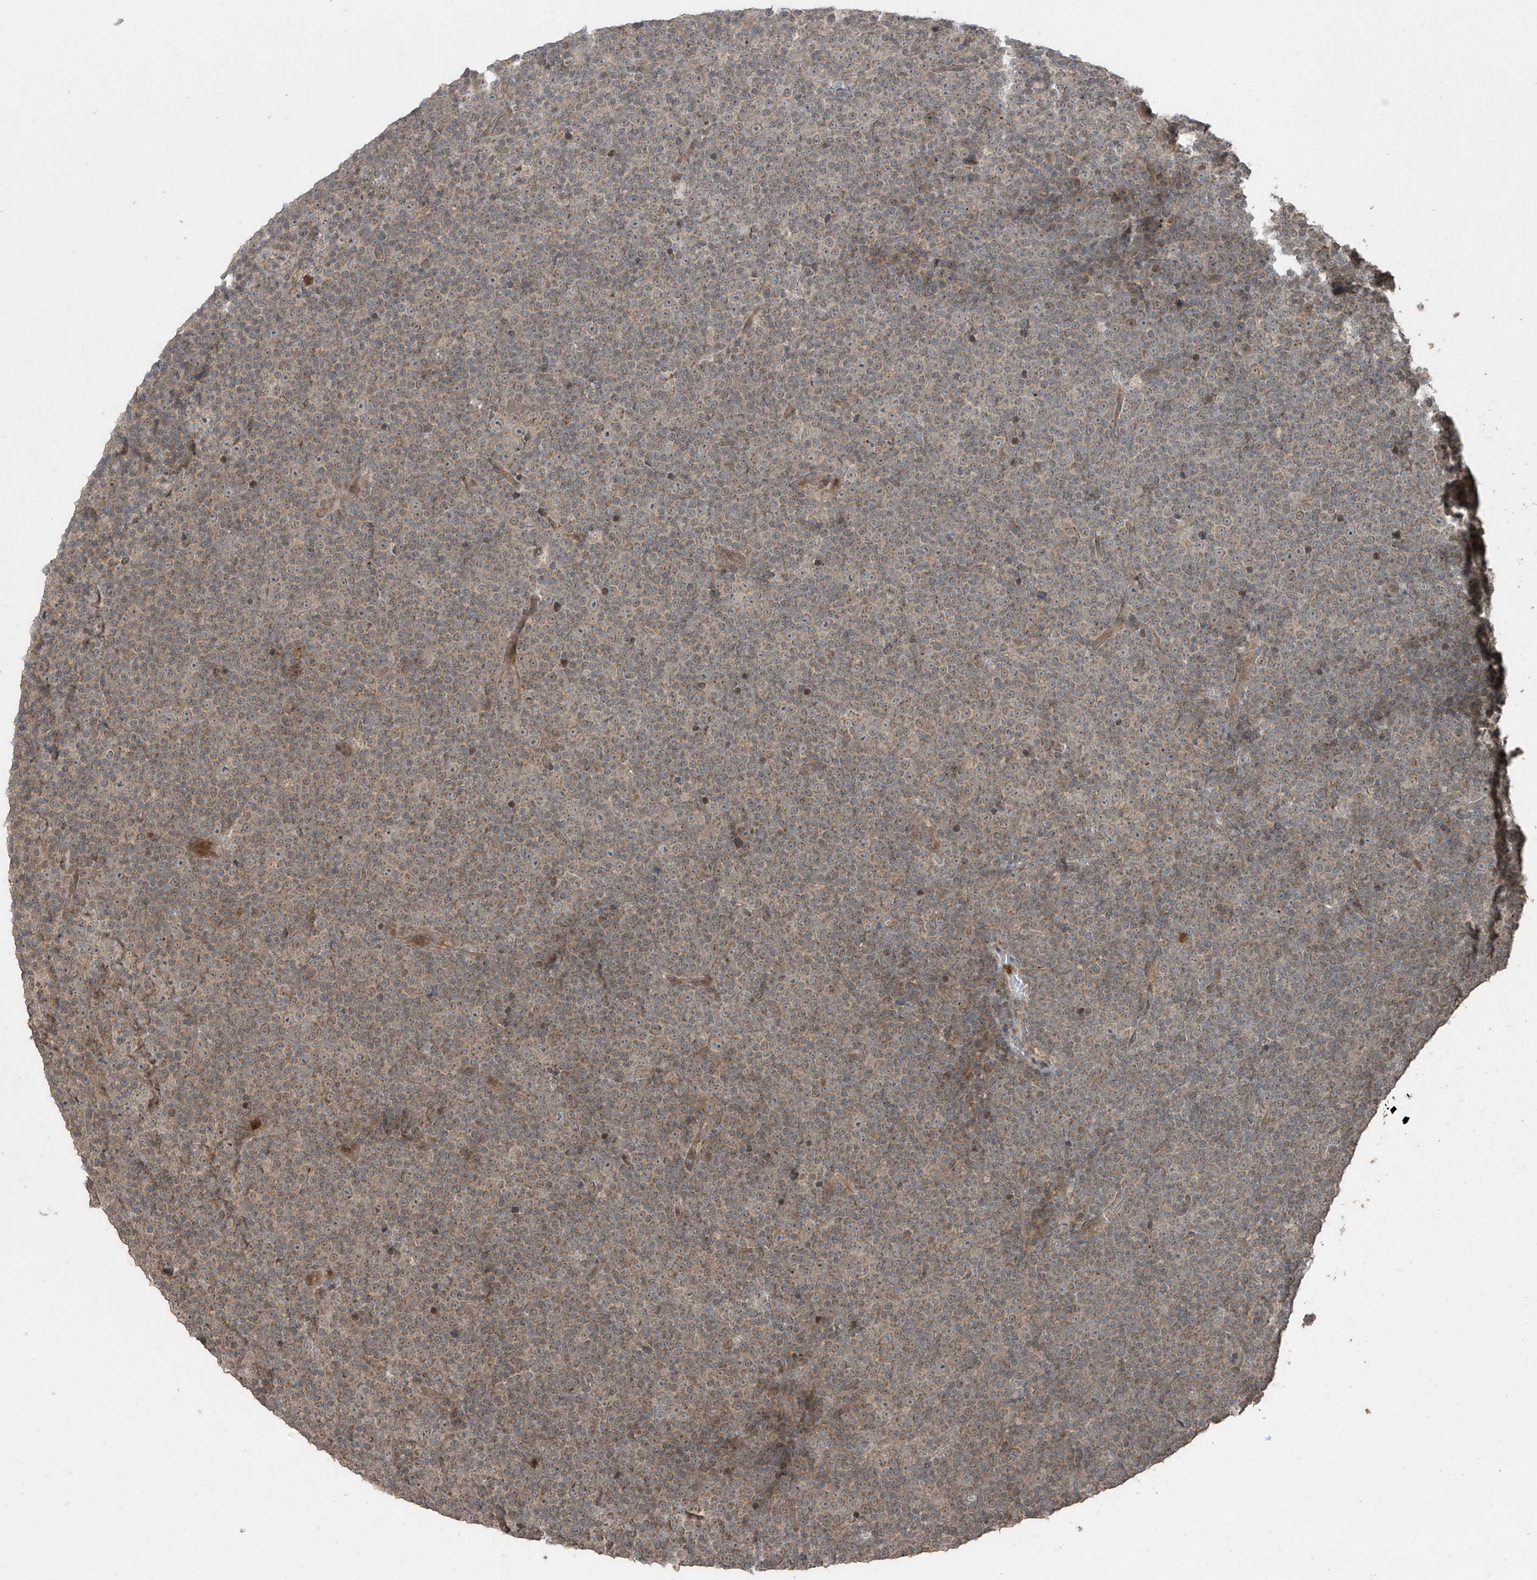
{"staining": {"intensity": "weak", "quantity": "<25%", "location": "cytoplasmic/membranous"}, "tissue": "lymphoma", "cell_type": "Tumor cells", "image_type": "cancer", "snomed": [{"axis": "morphology", "description": "Malignant lymphoma, non-Hodgkin's type, Low grade"}, {"axis": "topography", "description": "Lymph node"}], "caption": "Tumor cells show no significant protein staining in lymphoma. Nuclei are stained in blue.", "gene": "PGPEP1", "patient": {"sex": "female", "age": 67}}